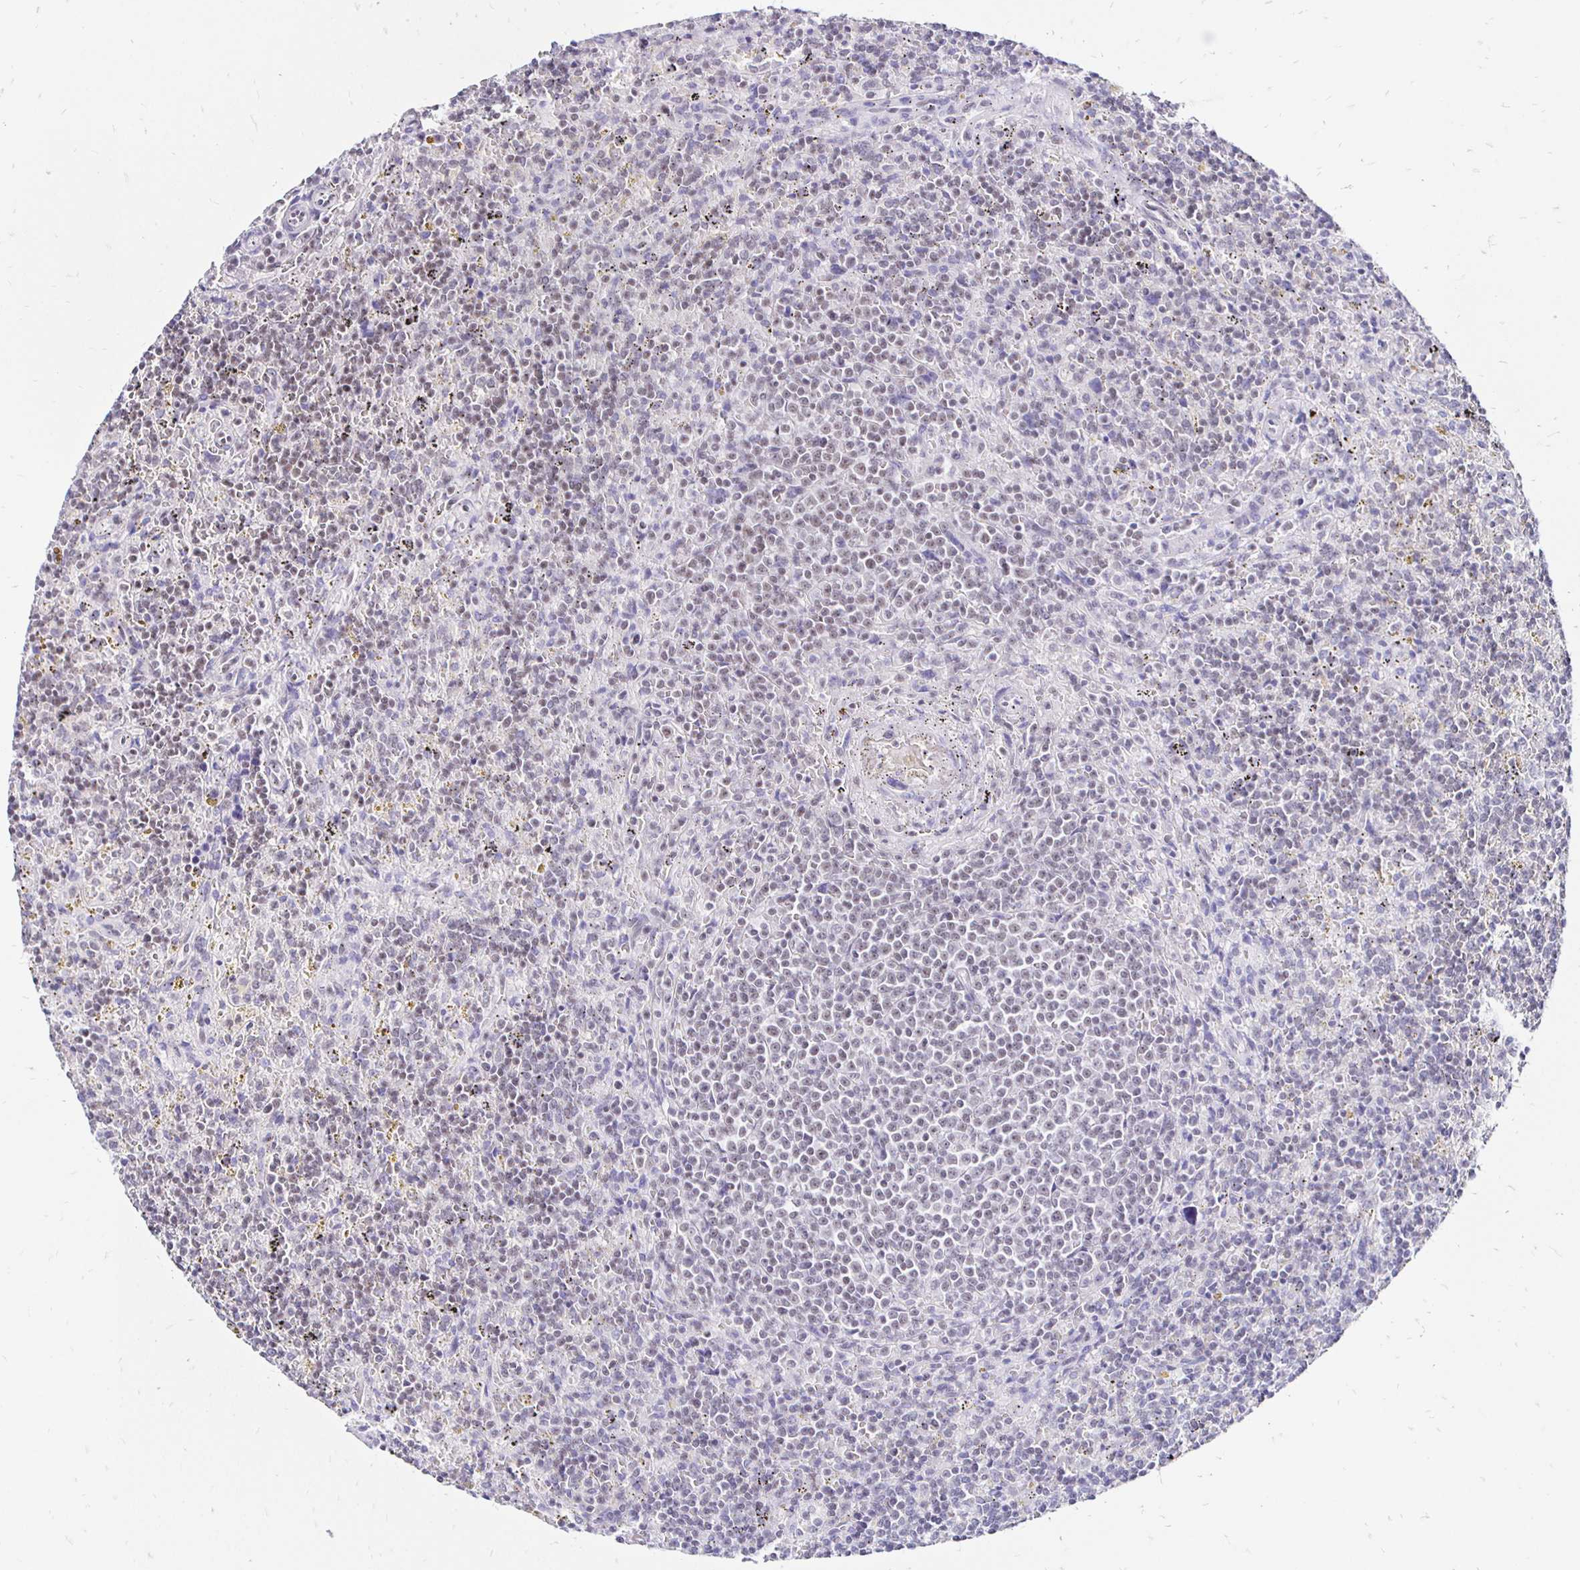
{"staining": {"intensity": "negative", "quantity": "none", "location": "none"}, "tissue": "lymphoma", "cell_type": "Tumor cells", "image_type": "cancer", "snomed": [{"axis": "morphology", "description": "Malignant lymphoma, non-Hodgkin's type, Low grade"}, {"axis": "topography", "description": "Spleen"}], "caption": "The image shows no staining of tumor cells in lymphoma. The staining is performed using DAB brown chromogen with nuclei counter-stained in using hematoxylin.", "gene": "SIN3A", "patient": {"sex": "male", "age": 67}}